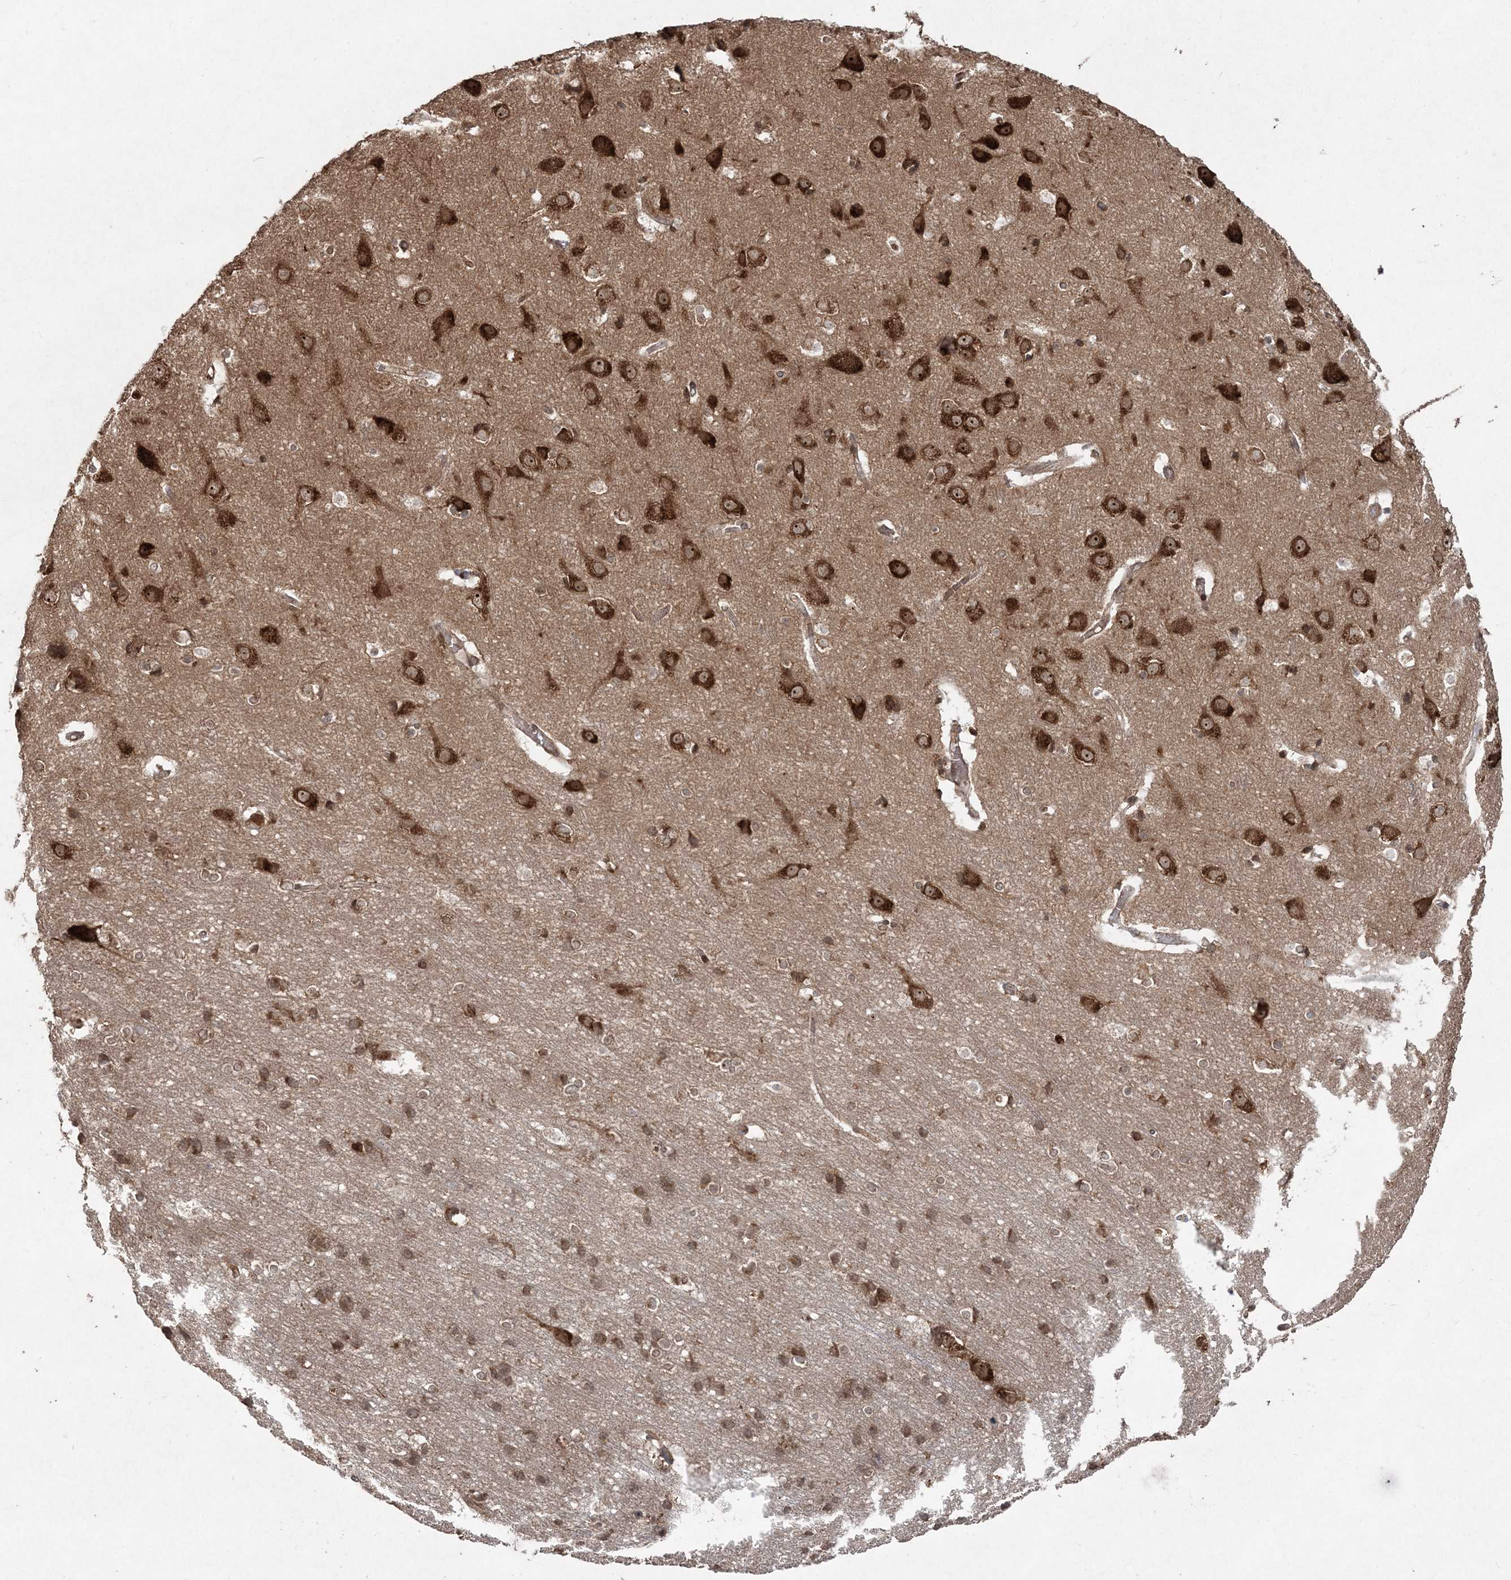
{"staining": {"intensity": "moderate", "quantity": ">75%", "location": "cytoplasmic/membranous"}, "tissue": "cerebral cortex", "cell_type": "Endothelial cells", "image_type": "normal", "snomed": [{"axis": "morphology", "description": "Normal tissue, NOS"}, {"axis": "topography", "description": "Cerebral cortex"}], "caption": "Immunohistochemistry (DAB (3,3'-diaminobenzidine)) staining of normal human cerebral cortex reveals moderate cytoplasmic/membranous protein staining in about >75% of endothelial cells. The protein is shown in brown color, while the nuclei are stained blue.", "gene": "SERINC1", "patient": {"sex": "male", "age": 54}}